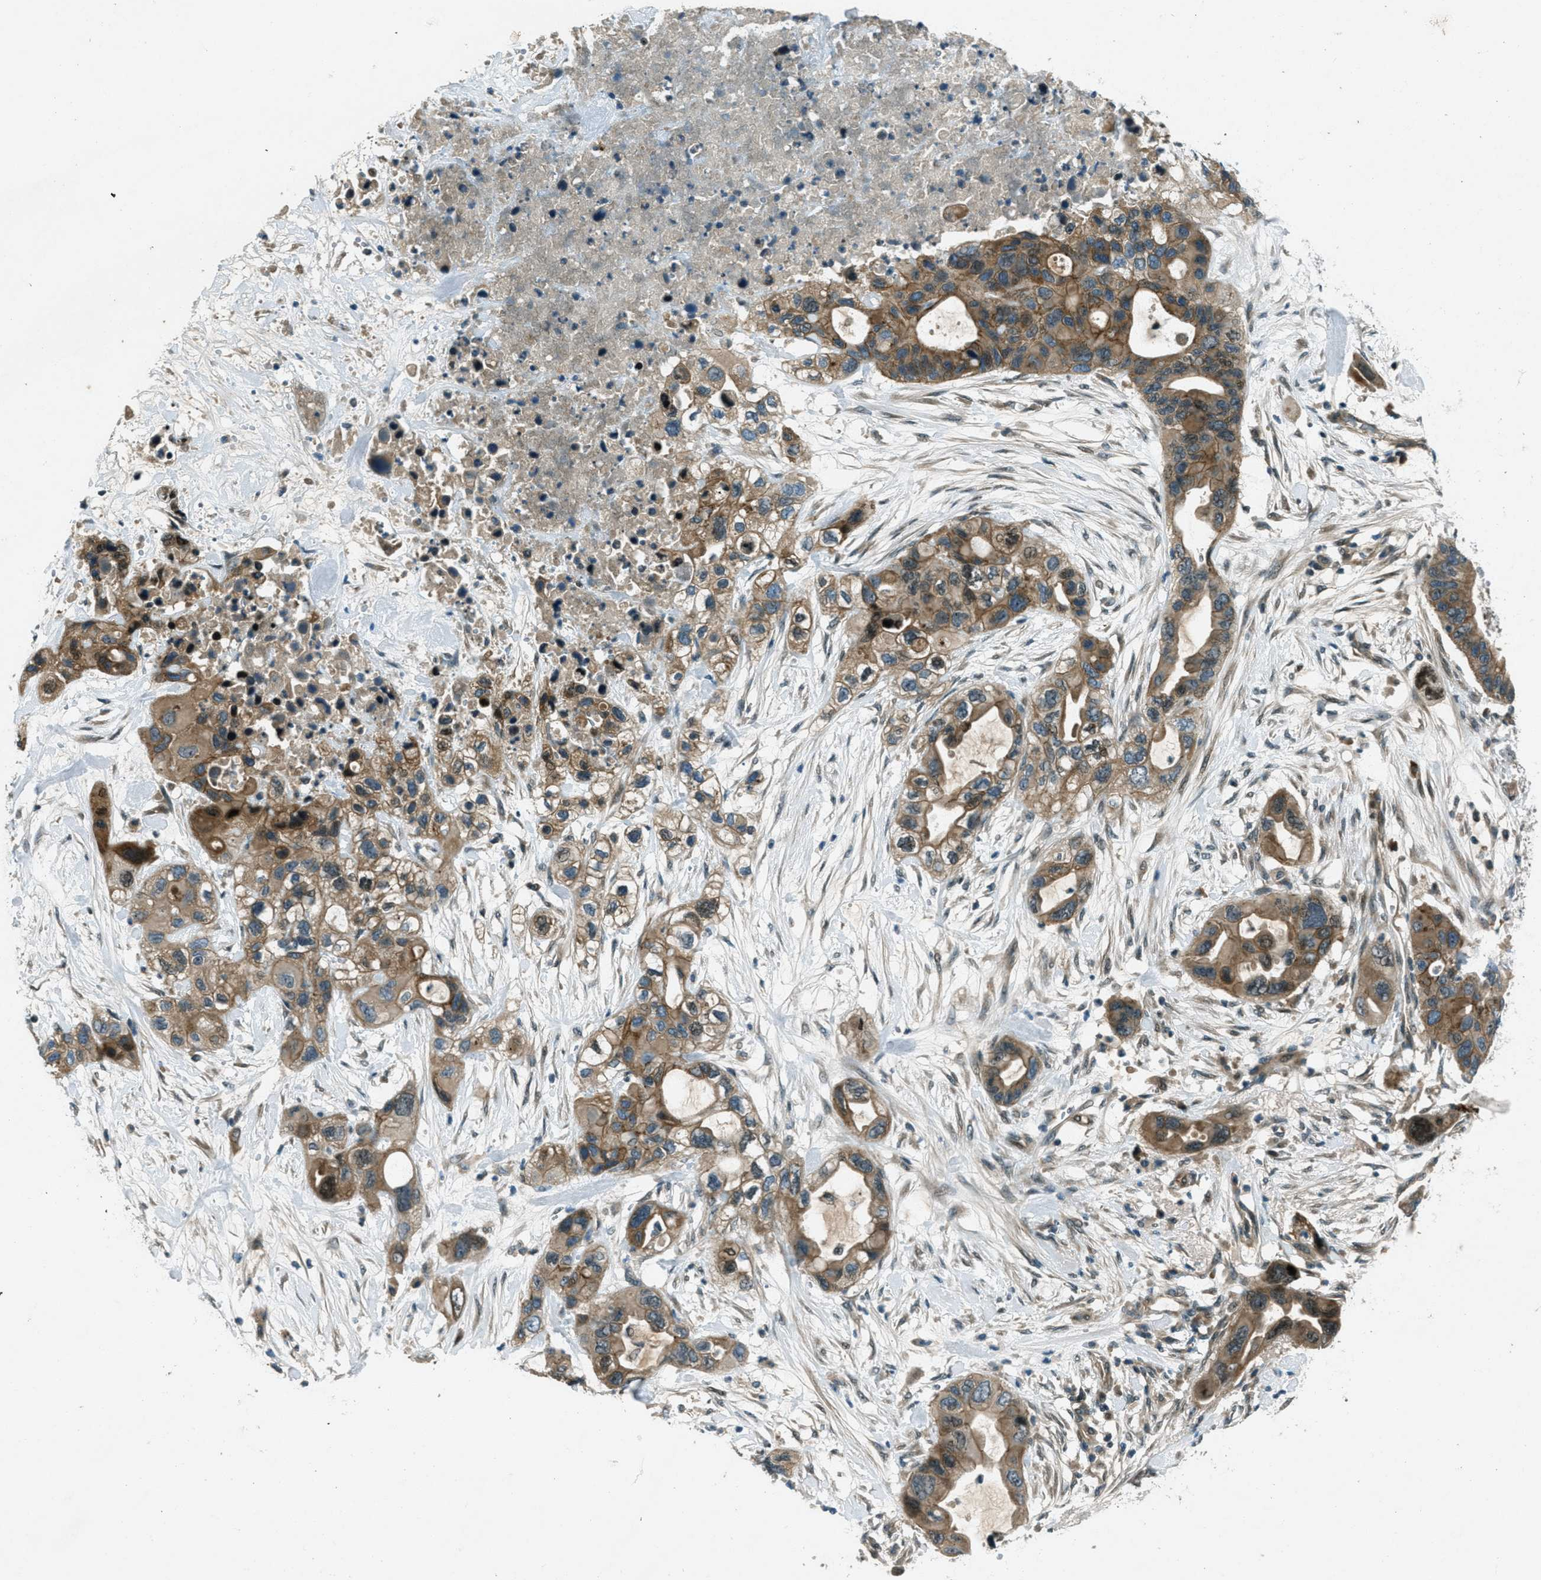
{"staining": {"intensity": "moderate", "quantity": ">75%", "location": "cytoplasmic/membranous"}, "tissue": "pancreatic cancer", "cell_type": "Tumor cells", "image_type": "cancer", "snomed": [{"axis": "morphology", "description": "Adenocarcinoma, NOS"}, {"axis": "topography", "description": "Pancreas"}], "caption": "Human pancreatic cancer stained for a protein (brown) reveals moderate cytoplasmic/membranous positive staining in about >75% of tumor cells.", "gene": "STK11", "patient": {"sex": "female", "age": 71}}